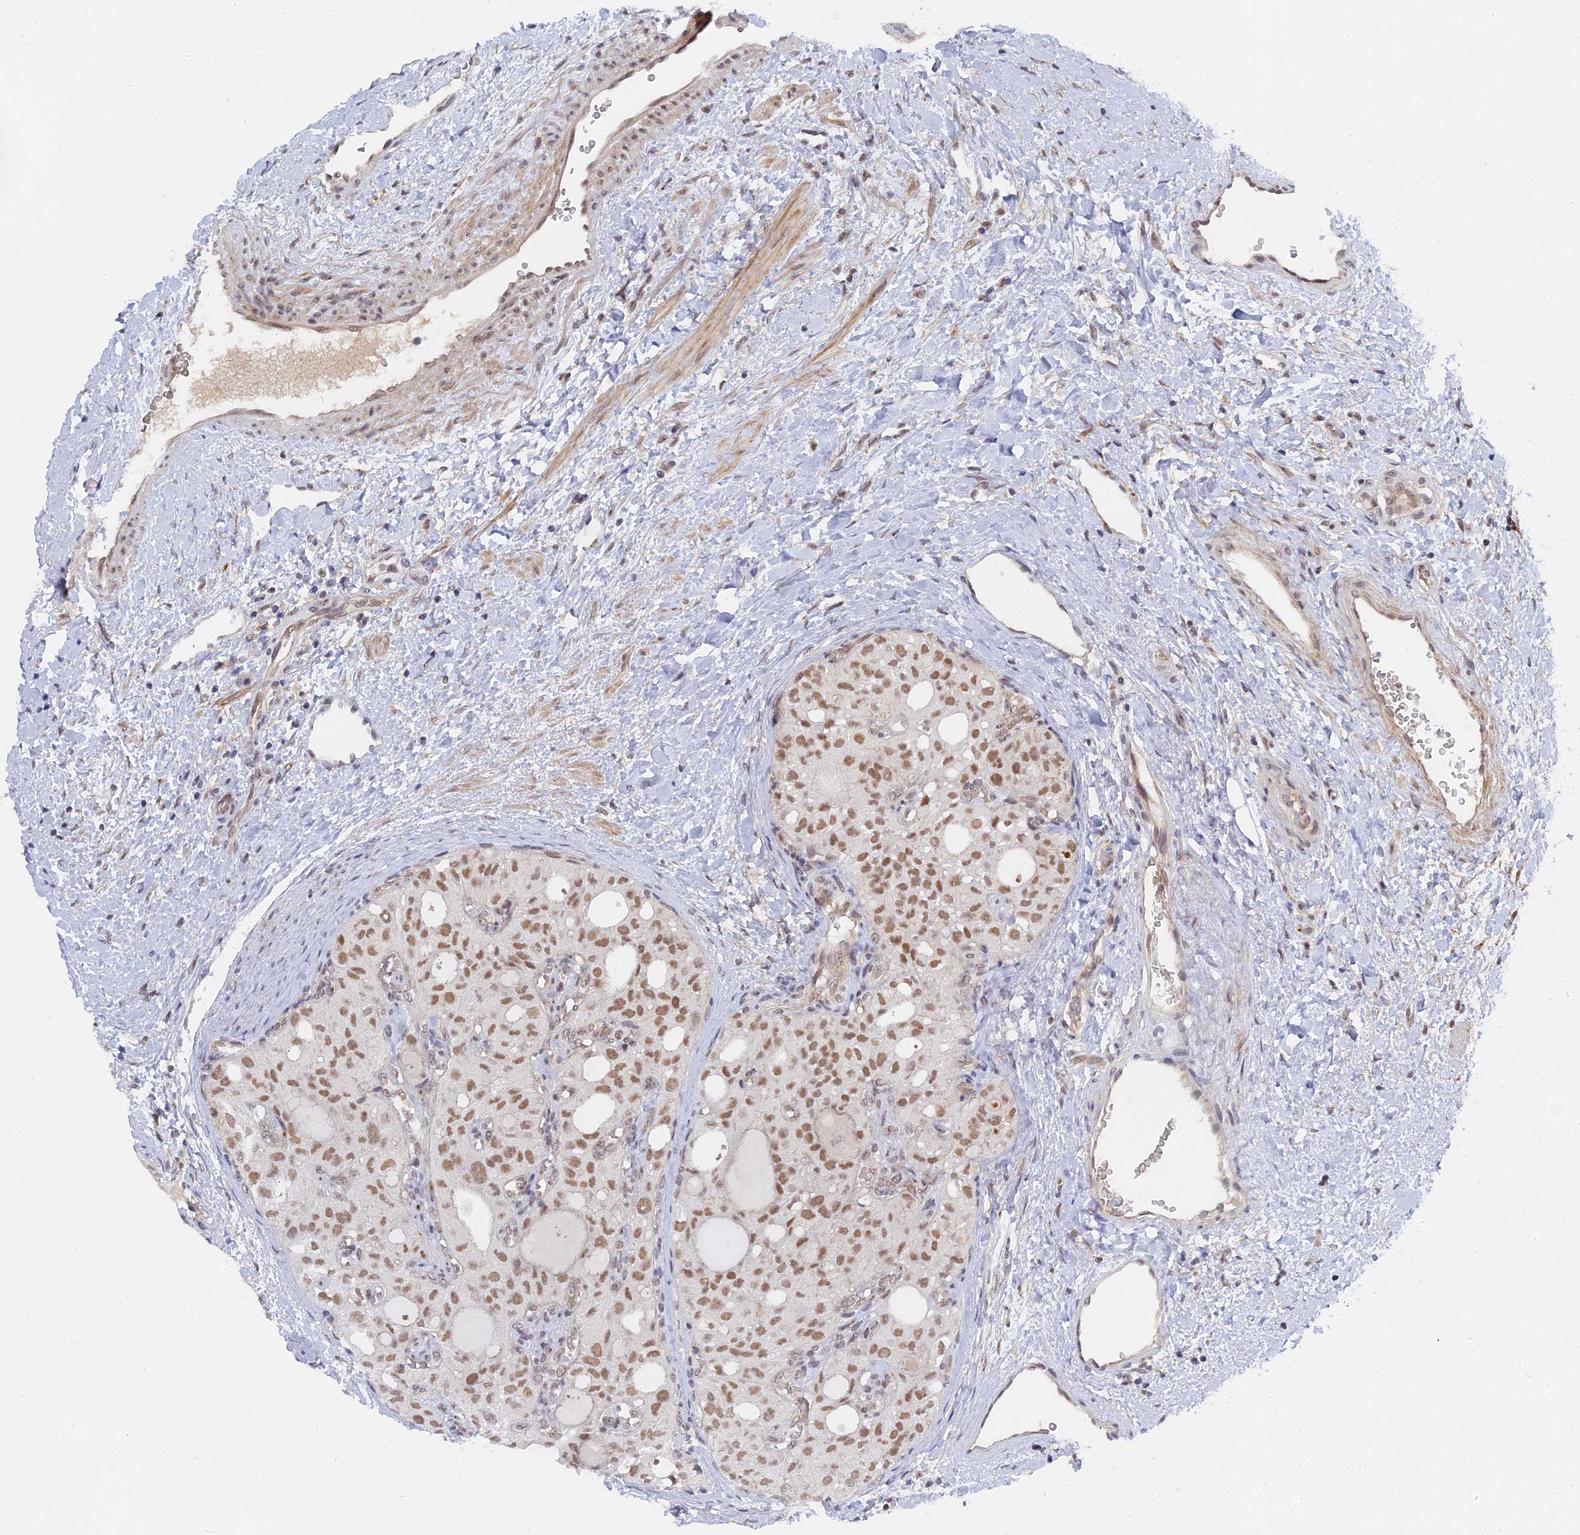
{"staining": {"intensity": "moderate", "quantity": ">75%", "location": "nuclear"}, "tissue": "thyroid cancer", "cell_type": "Tumor cells", "image_type": "cancer", "snomed": [{"axis": "morphology", "description": "Follicular adenoma carcinoma, NOS"}, {"axis": "topography", "description": "Thyroid gland"}], "caption": "Protein expression analysis of thyroid cancer displays moderate nuclear expression in approximately >75% of tumor cells. (DAB = brown stain, brightfield microscopy at high magnification).", "gene": "CCDC85A", "patient": {"sex": "male", "age": 75}}